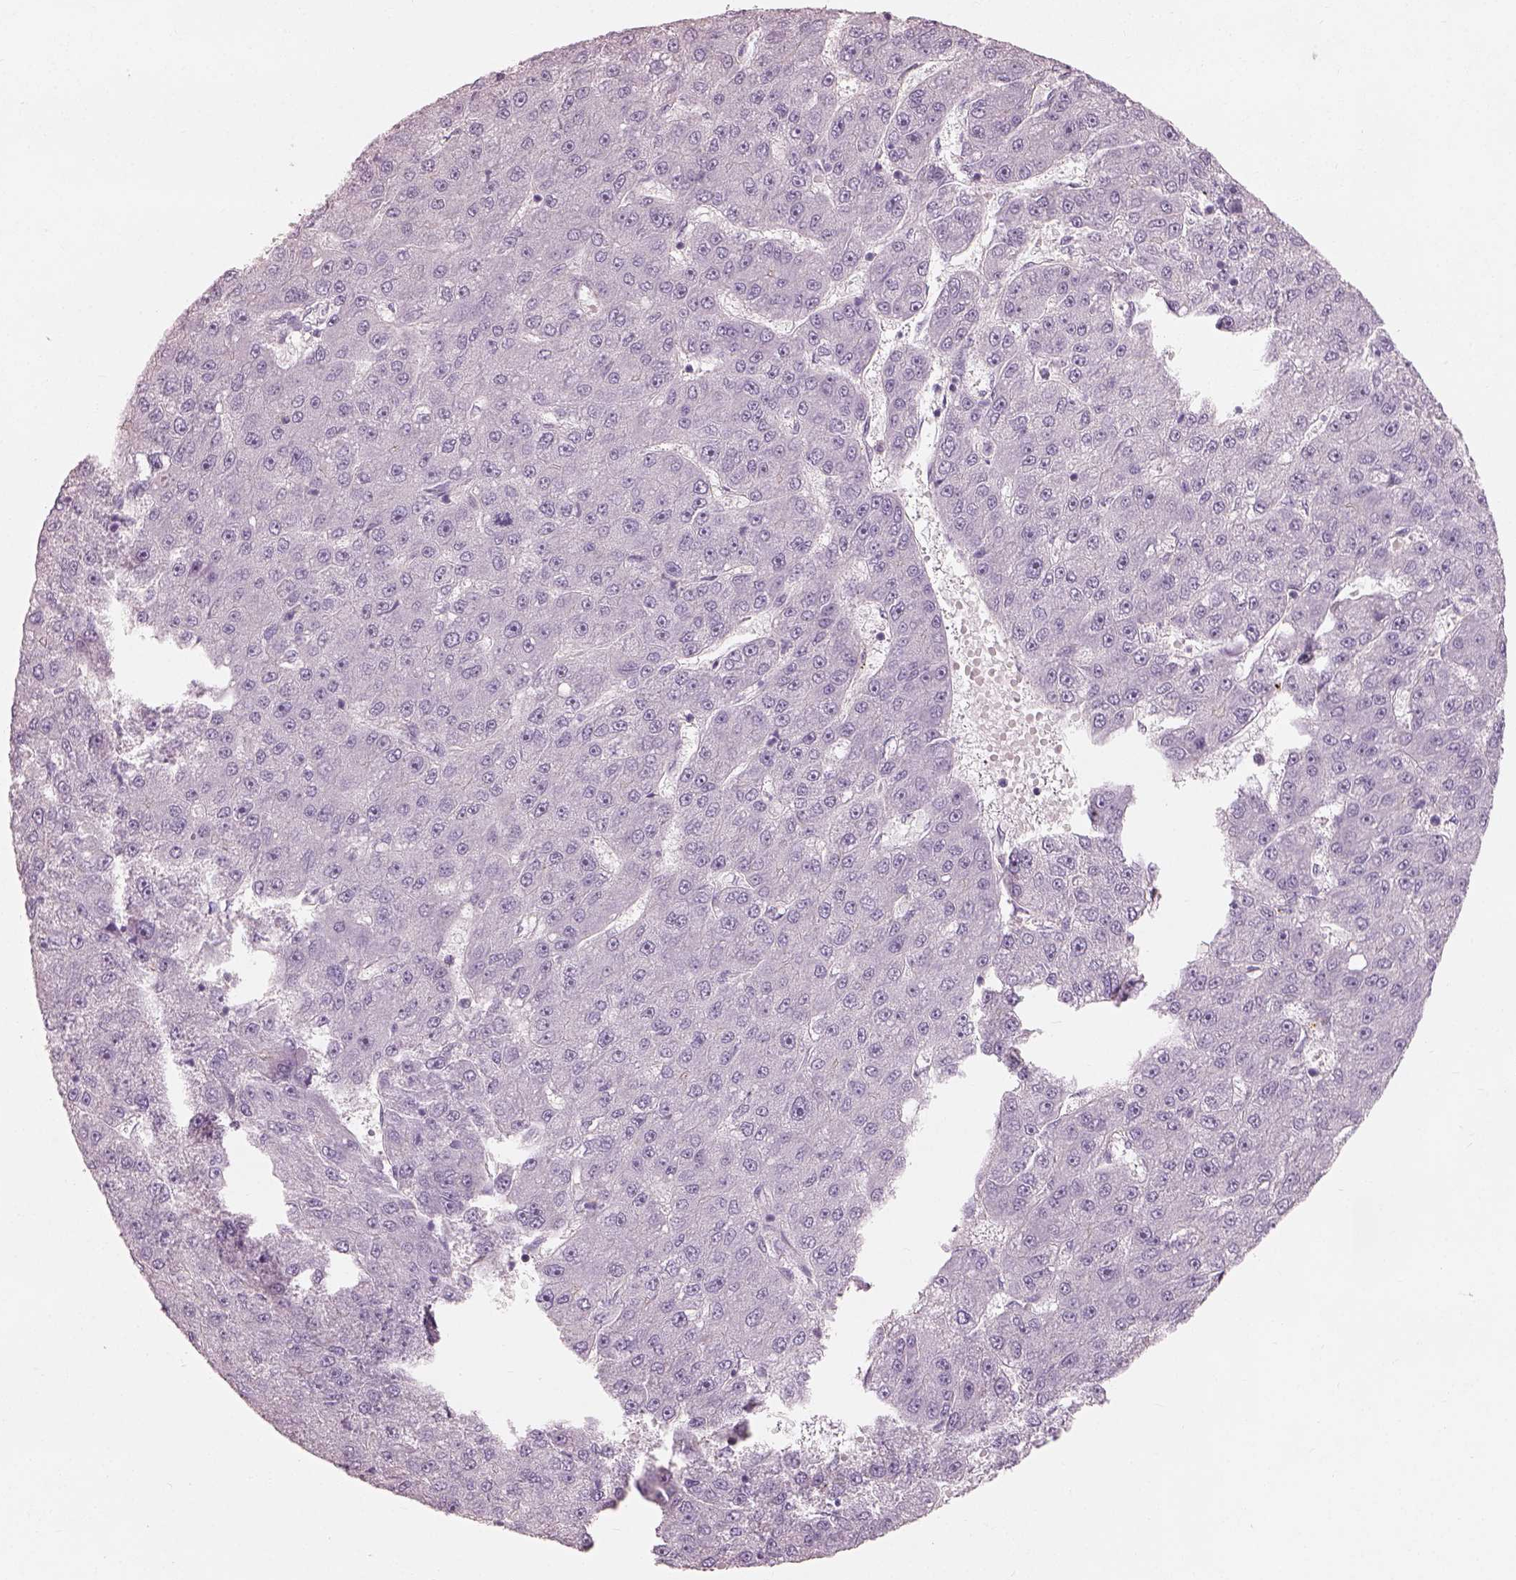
{"staining": {"intensity": "negative", "quantity": "none", "location": "none"}, "tissue": "liver cancer", "cell_type": "Tumor cells", "image_type": "cancer", "snomed": [{"axis": "morphology", "description": "Carcinoma, Hepatocellular, NOS"}, {"axis": "topography", "description": "Liver"}], "caption": "Hepatocellular carcinoma (liver) was stained to show a protein in brown. There is no significant staining in tumor cells.", "gene": "CDS1", "patient": {"sex": "male", "age": 67}}